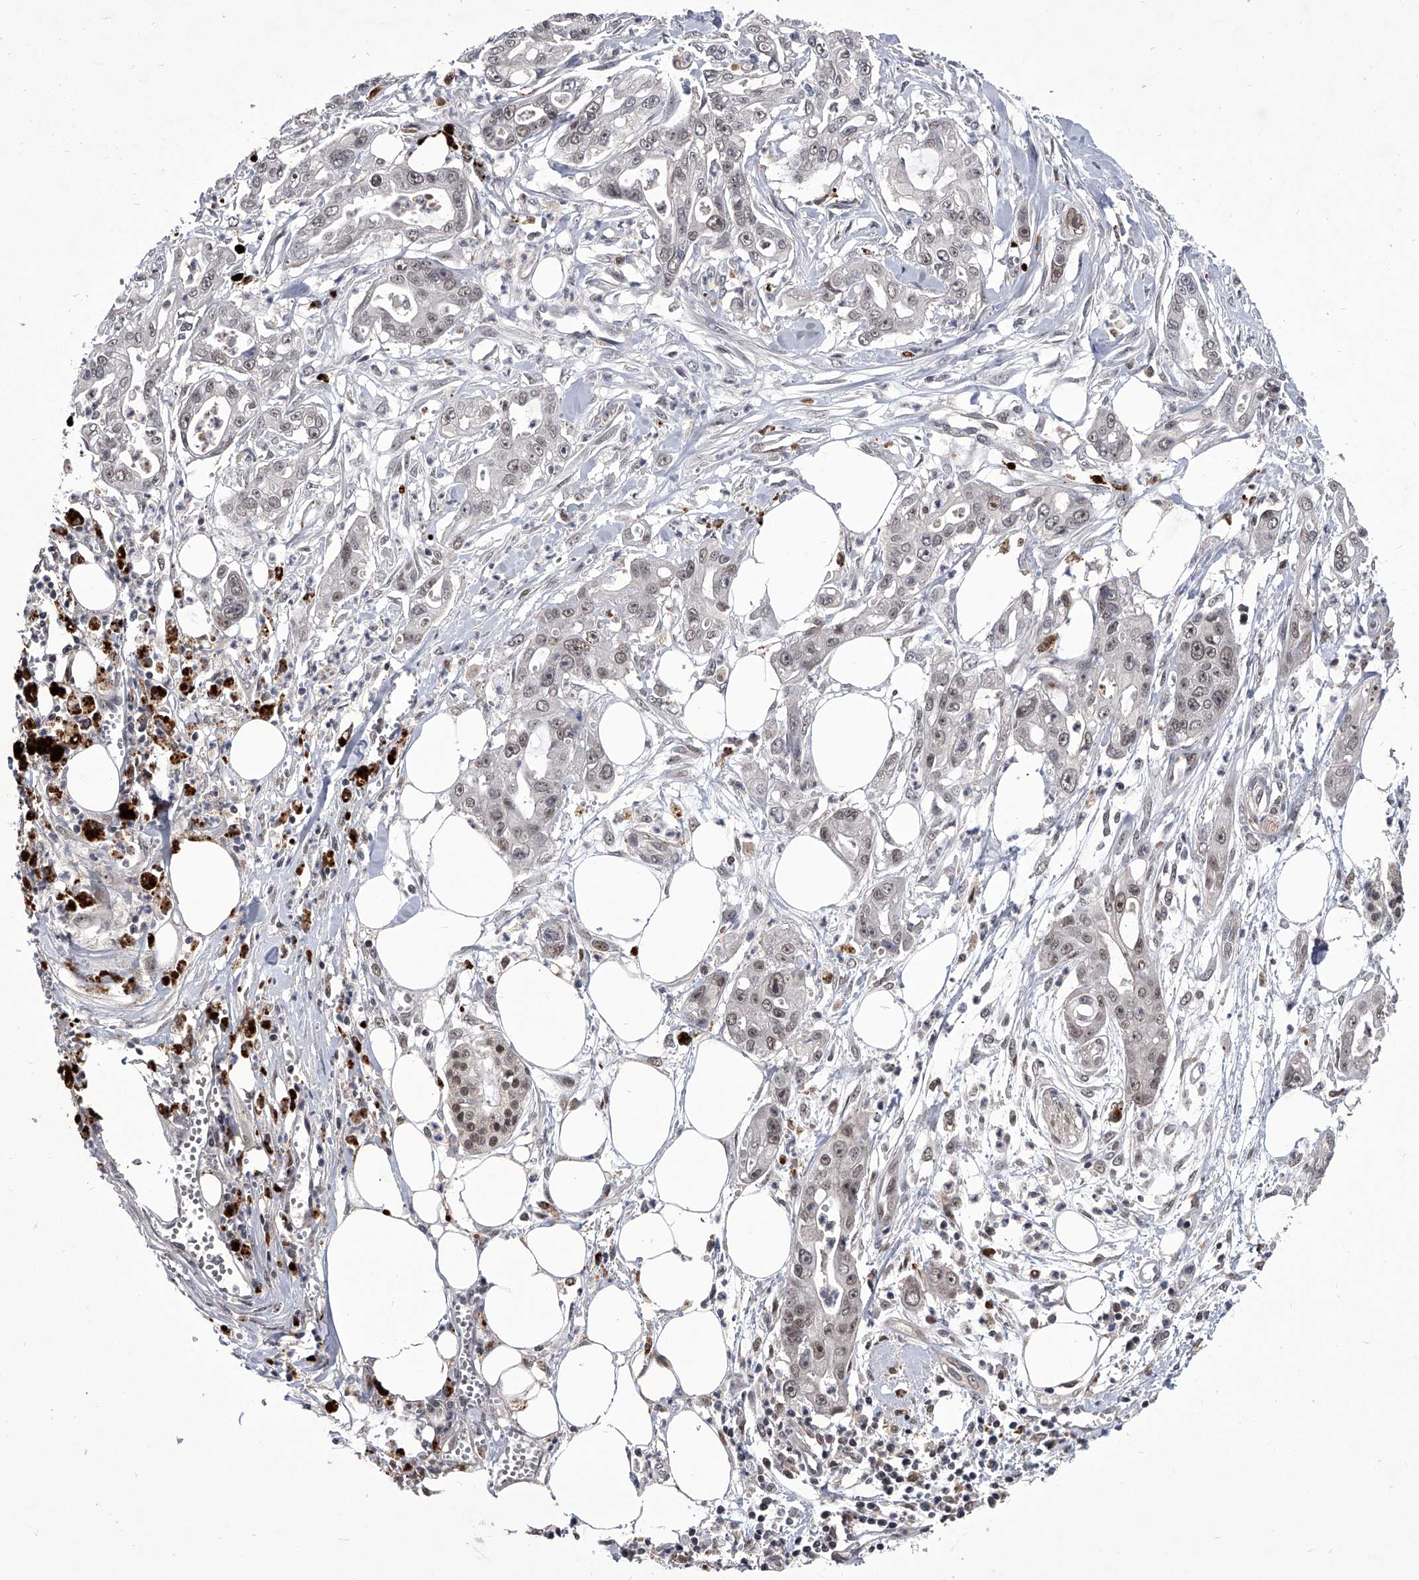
{"staining": {"intensity": "weak", "quantity": "<25%", "location": "nuclear"}, "tissue": "pancreatic cancer", "cell_type": "Tumor cells", "image_type": "cancer", "snomed": [{"axis": "morphology", "description": "Adenocarcinoma, NOS"}, {"axis": "topography", "description": "Pancreas"}], "caption": "Immunohistochemistry micrograph of adenocarcinoma (pancreatic) stained for a protein (brown), which shows no positivity in tumor cells.", "gene": "CMTR1", "patient": {"sex": "male", "age": 68}}